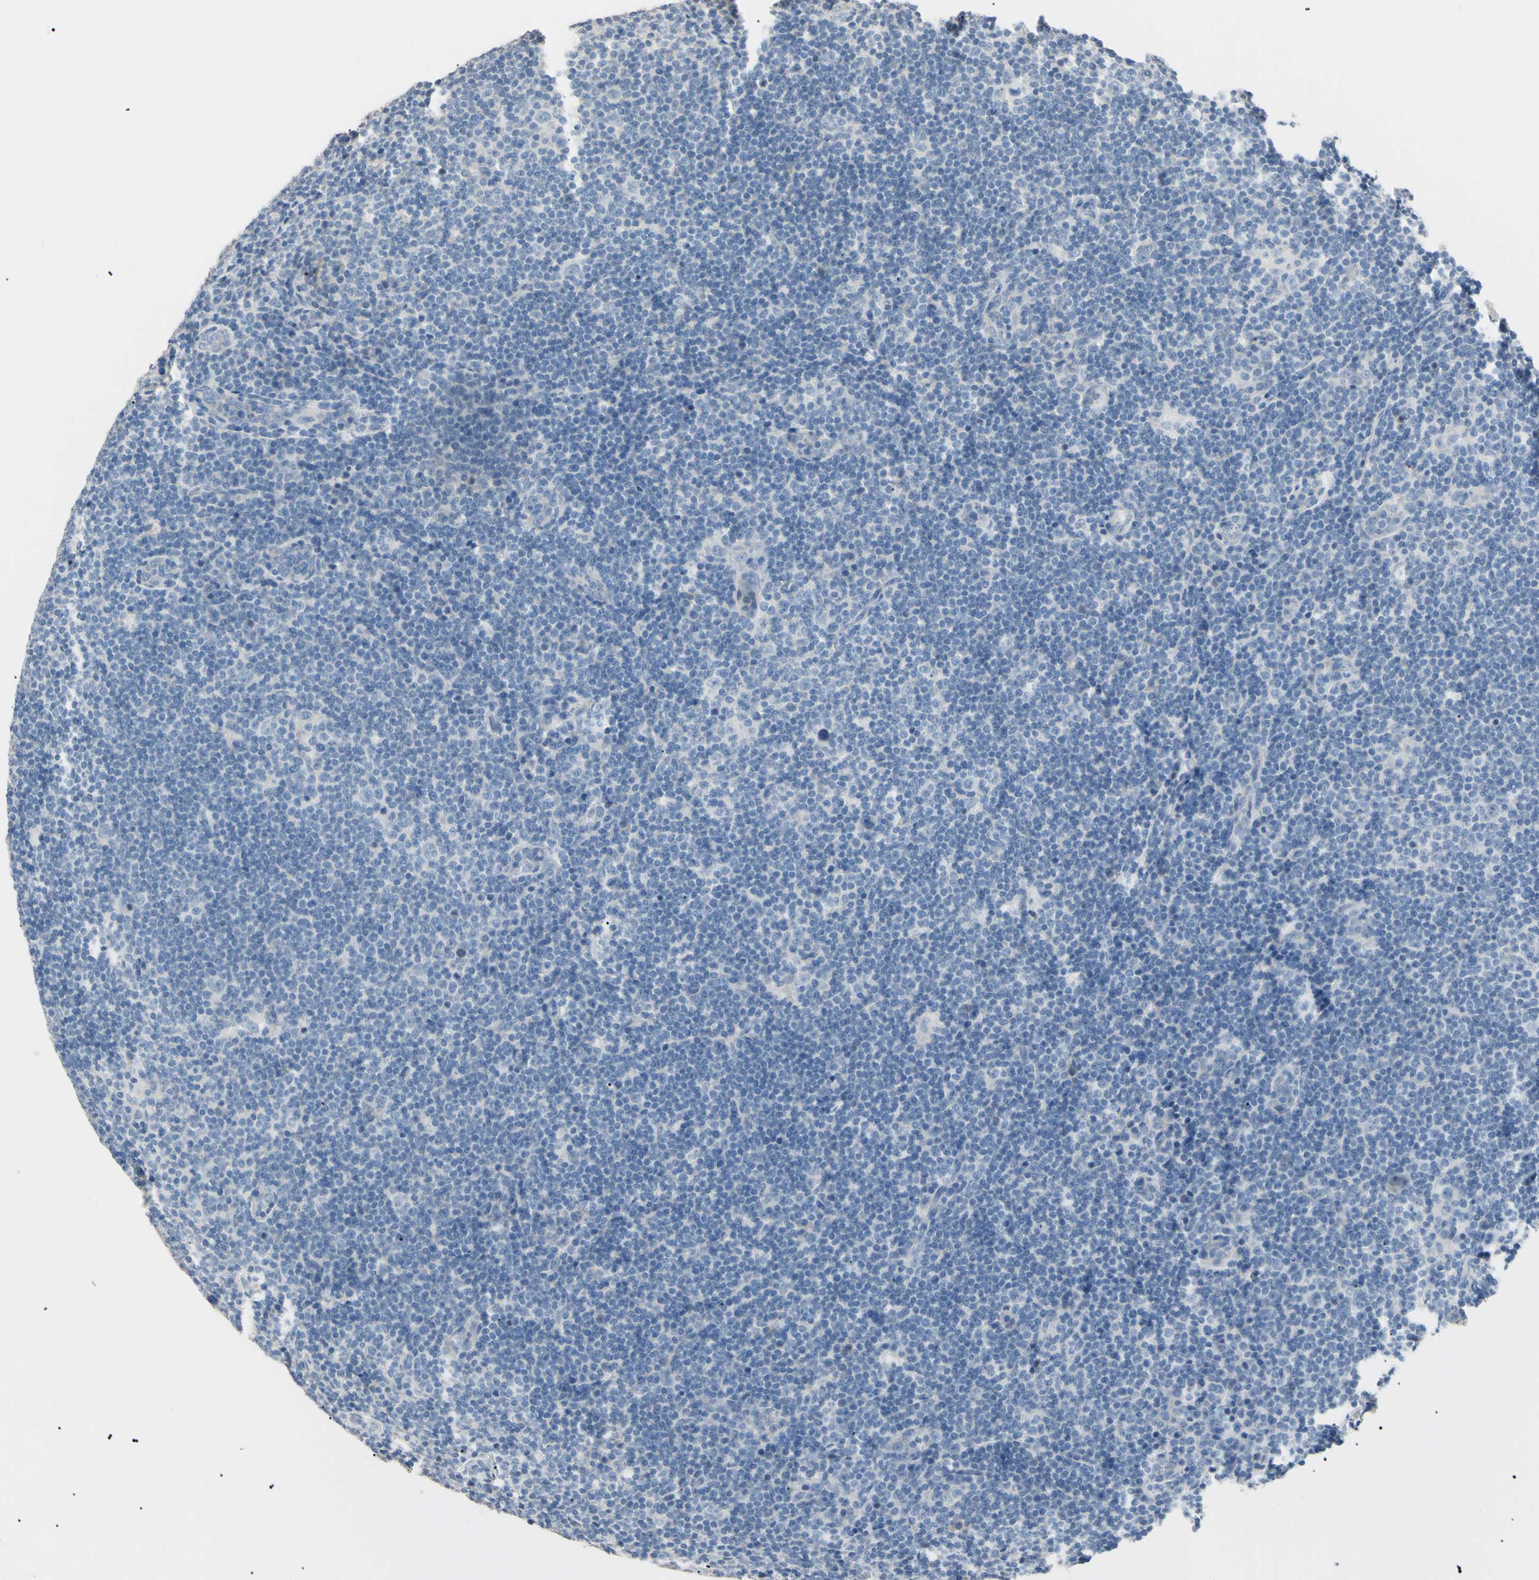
{"staining": {"intensity": "negative", "quantity": "none", "location": "none"}, "tissue": "lymphoma", "cell_type": "Tumor cells", "image_type": "cancer", "snomed": [{"axis": "morphology", "description": "Hodgkin's disease, NOS"}, {"axis": "topography", "description": "Lymph node"}], "caption": "Hodgkin's disease was stained to show a protein in brown. There is no significant staining in tumor cells.", "gene": "CGB3", "patient": {"sex": "female", "age": 57}}